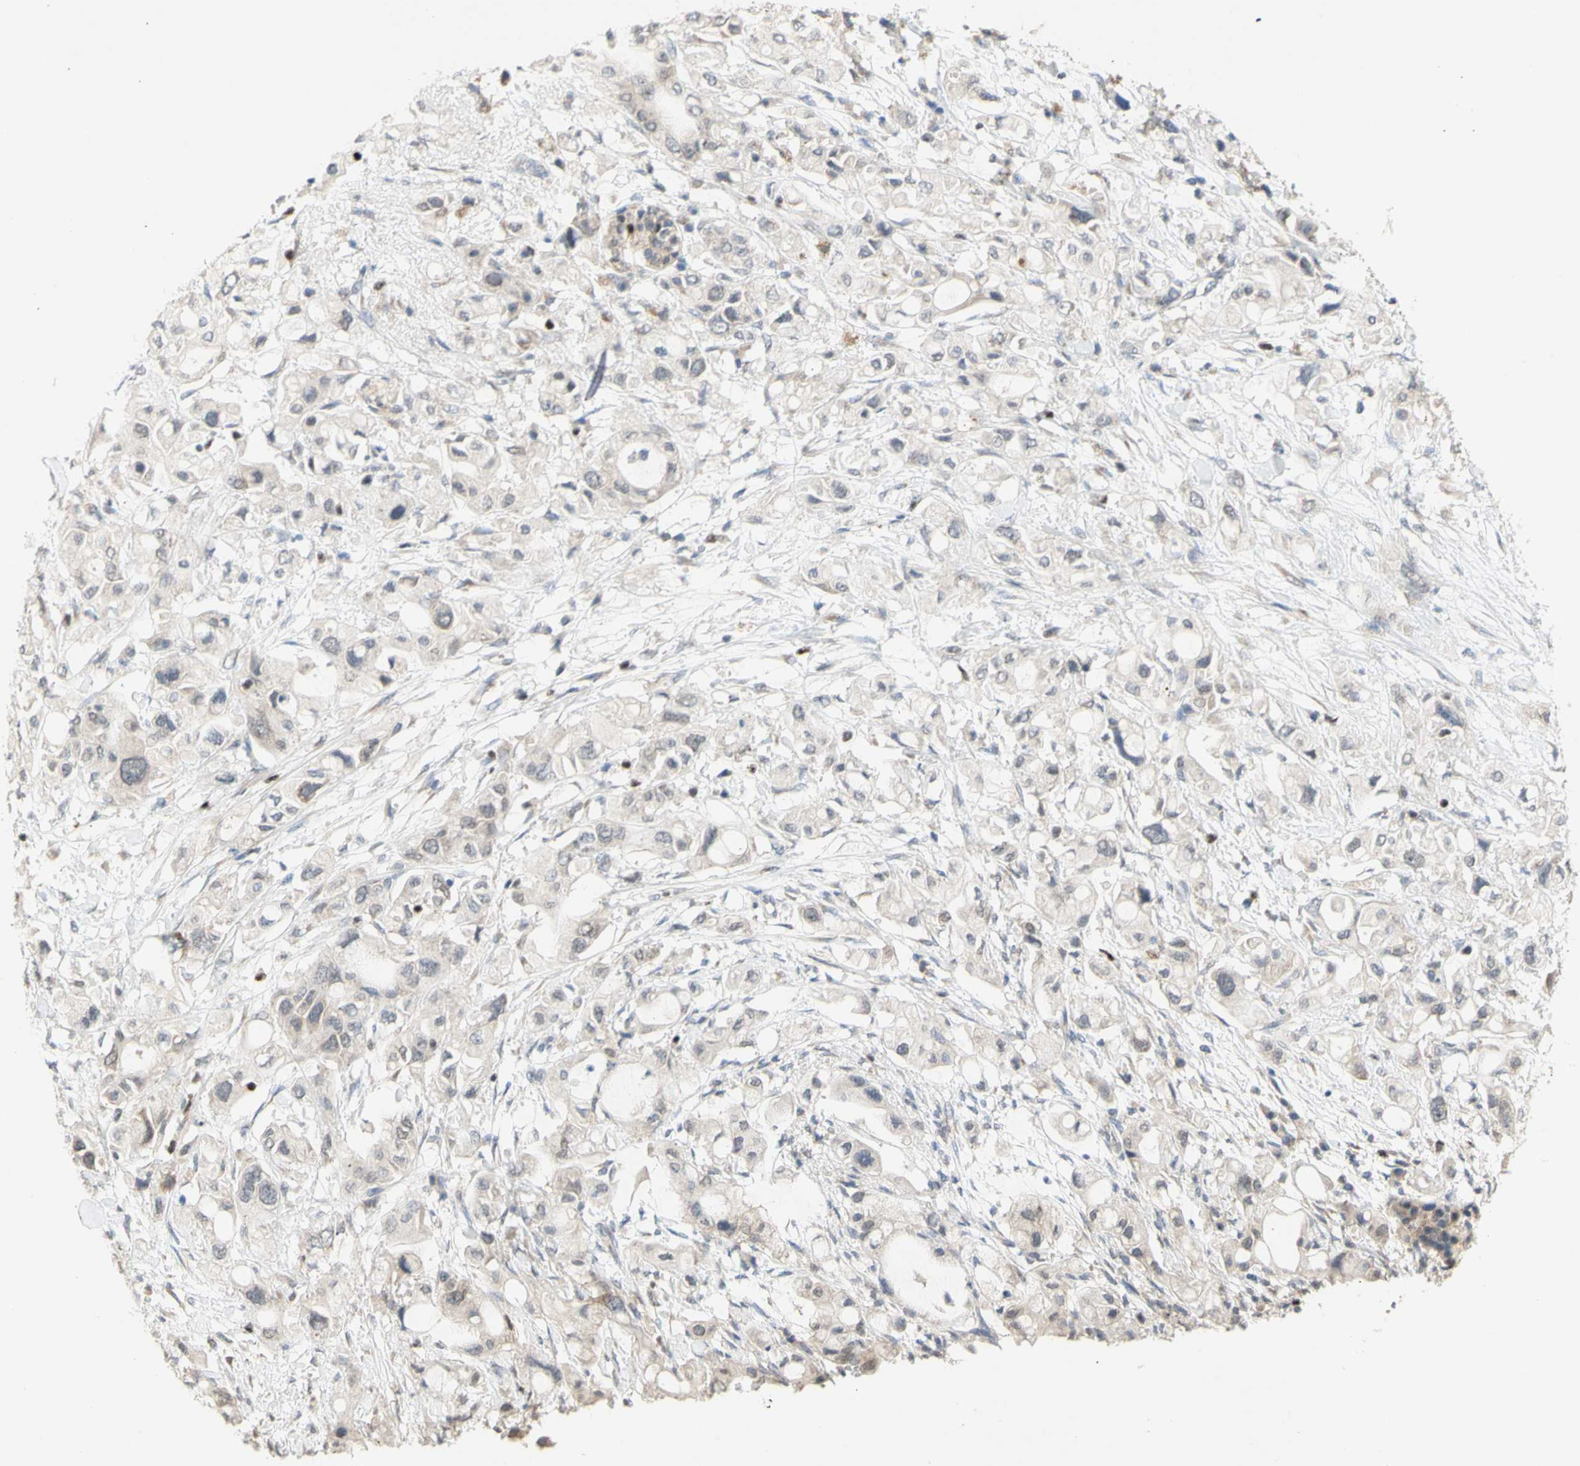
{"staining": {"intensity": "negative", "quantity": "none", "location": "none"}, "tissue": "pancreatic cancer", "cell_type": "Tumor cells", "image_type": "cancer", "snomed": [{"axis": "morphology", "description": "Adenocarcinoma, NOS"}, {"axis": "topography", "description": "Pancreas"}], "caption": "This is an immunohistochemistry photomicrograph of human pancreatic cancer (adenocarcinoma). There is no positivity in tumor cells.", "gene": "NLRP1", "patient": {"sex": "female", "age": 56}}